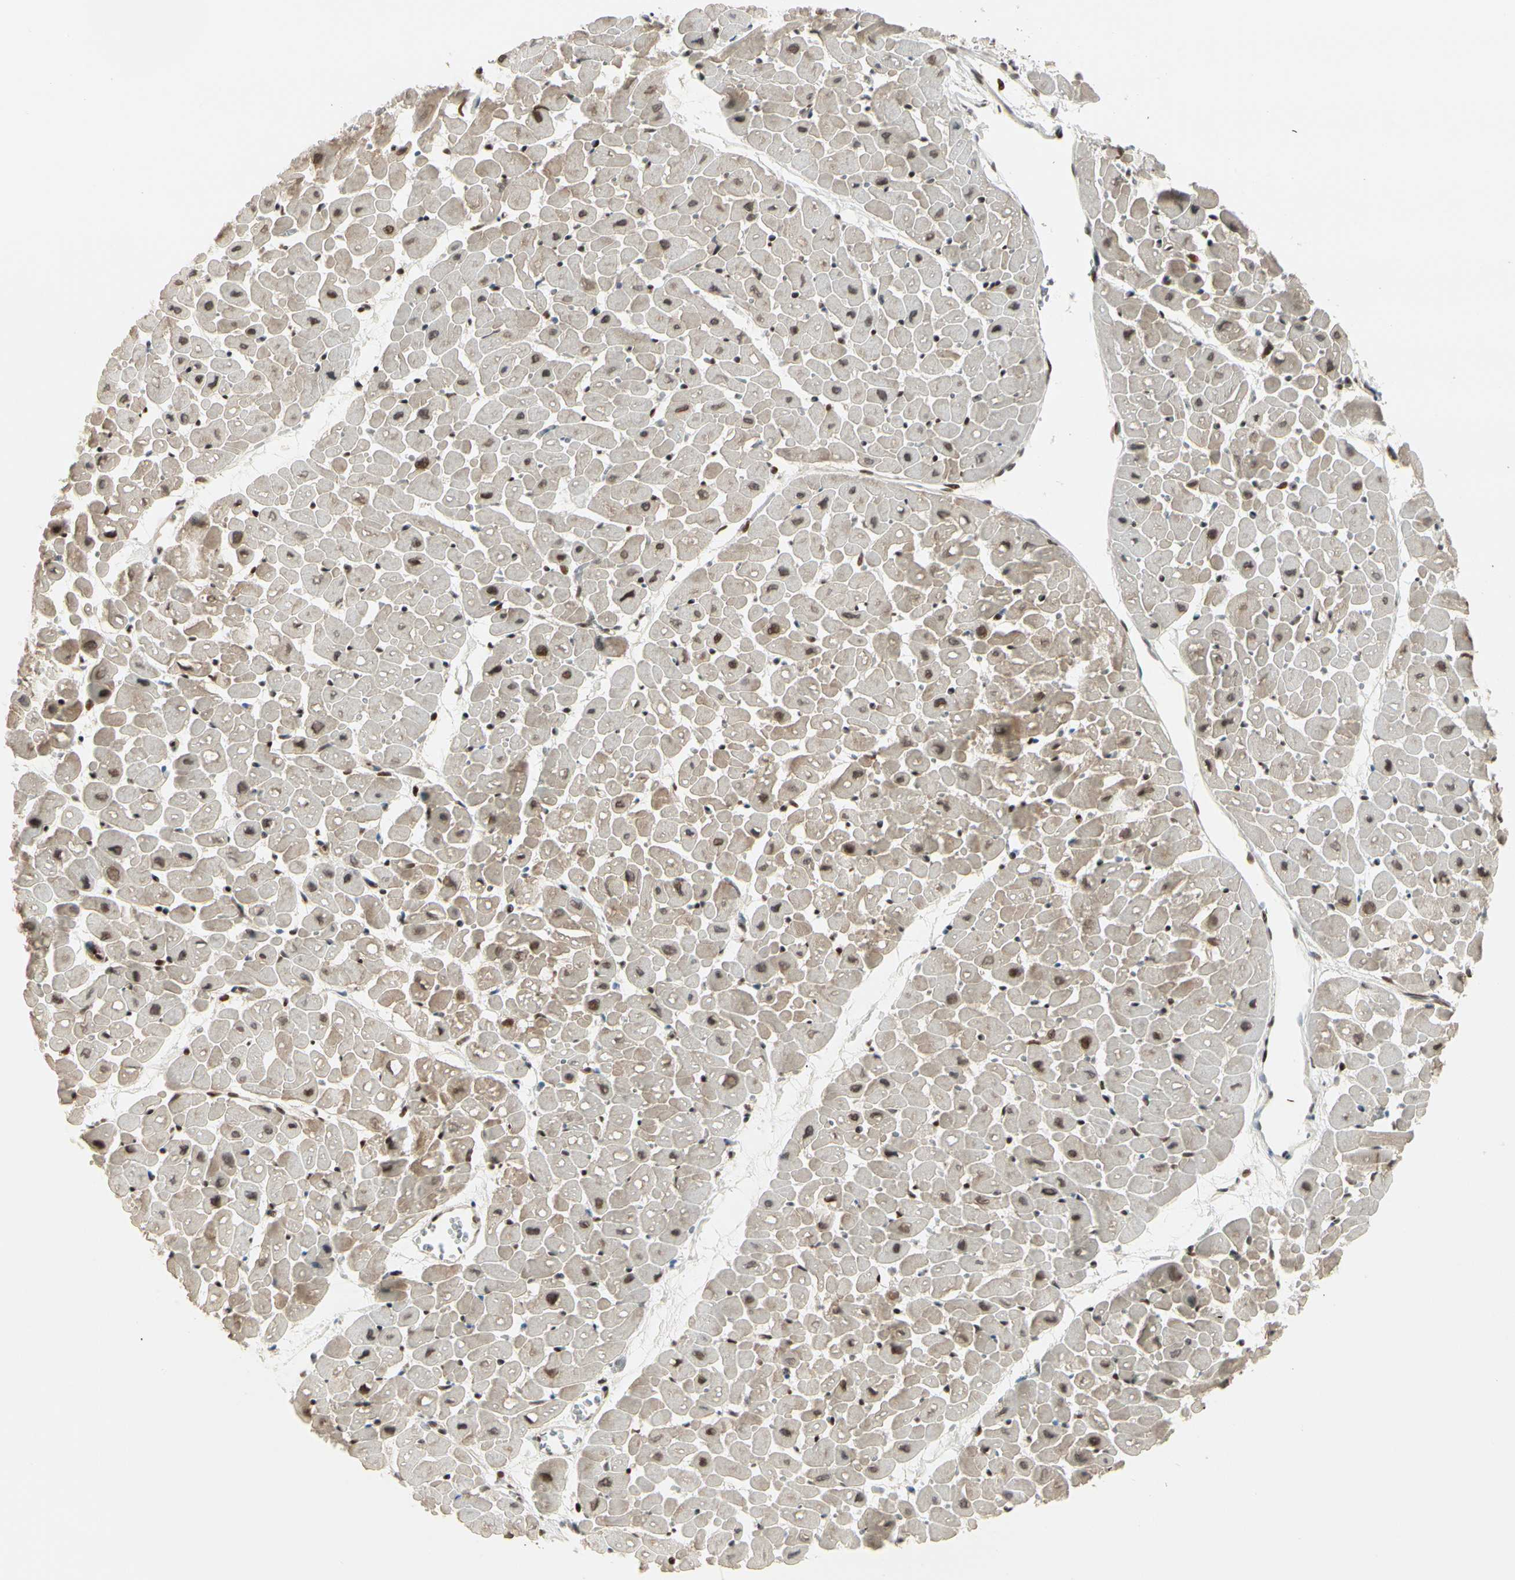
{"staining": {"intensity": "moderate", "quantity": "25%-75%", "location": "cytoplasmic/membranous,nuclear"}, "tissue": "heart muscle", "cell_type": "Cardiomyocytes", "image_type": "normal", "snomed": [{"axis": "morphology", "description": "Normal tissue, NOS"}, {"axis": "topography", "description": "Heart"}], "caption": "Heart muscle stained with DAB (3,3'-diaminobenzidine) immunohistochemistry reveals medium levels of moderate cytoplasmic/membranous,nuclear staining in approximately 25%-75% of cardiomyocytes. (brown staining indicates protein expression, while blue staining denotes nuclei).", "gene": "CHAMP1", "patient": {"sex": "male", "age": 45}}